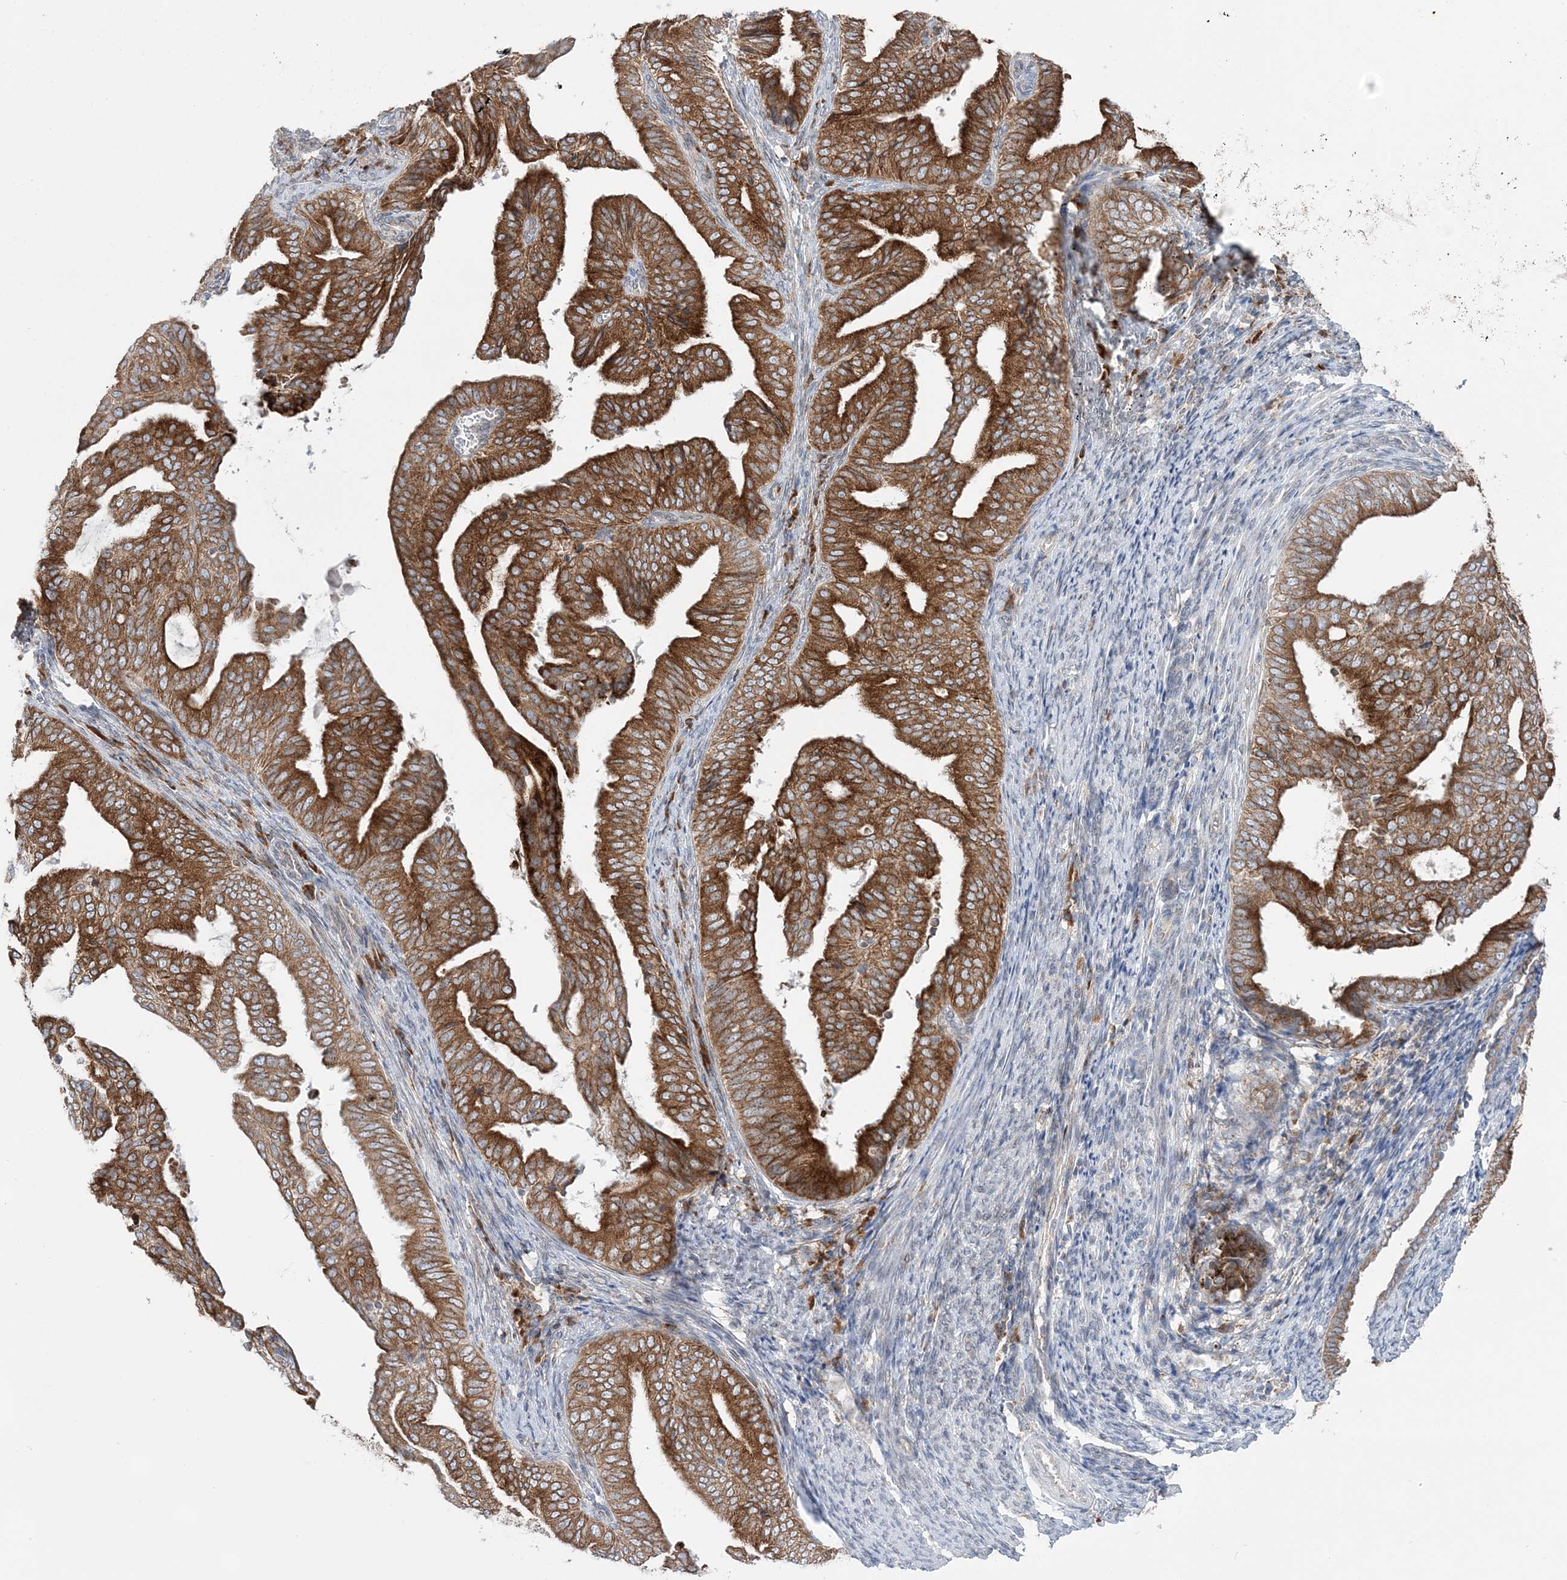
{"staining": {"intensity": "strong", "quantity": ">75%", "location": "cytoplasmic/membranous"}, "tissue": "endometrial cancer", "cell_type": "Tumor cells", "image_type": "cancer", "snomed": [{"axis": "morphology", "description": "Adenocarcinoma, NOS"}, {"axis": "topography", "description": "Endometrium"}], "caption": "Tumor cells display high levels of strong cytoplasmic/membranous expression in about >75% of cells in human adenocarcinoma (endometrial). (DAB = brown stain, brightfield microscopy at high magnification).", "gene": "TMED10", "patient": {"sex": "female", "age": 58}}